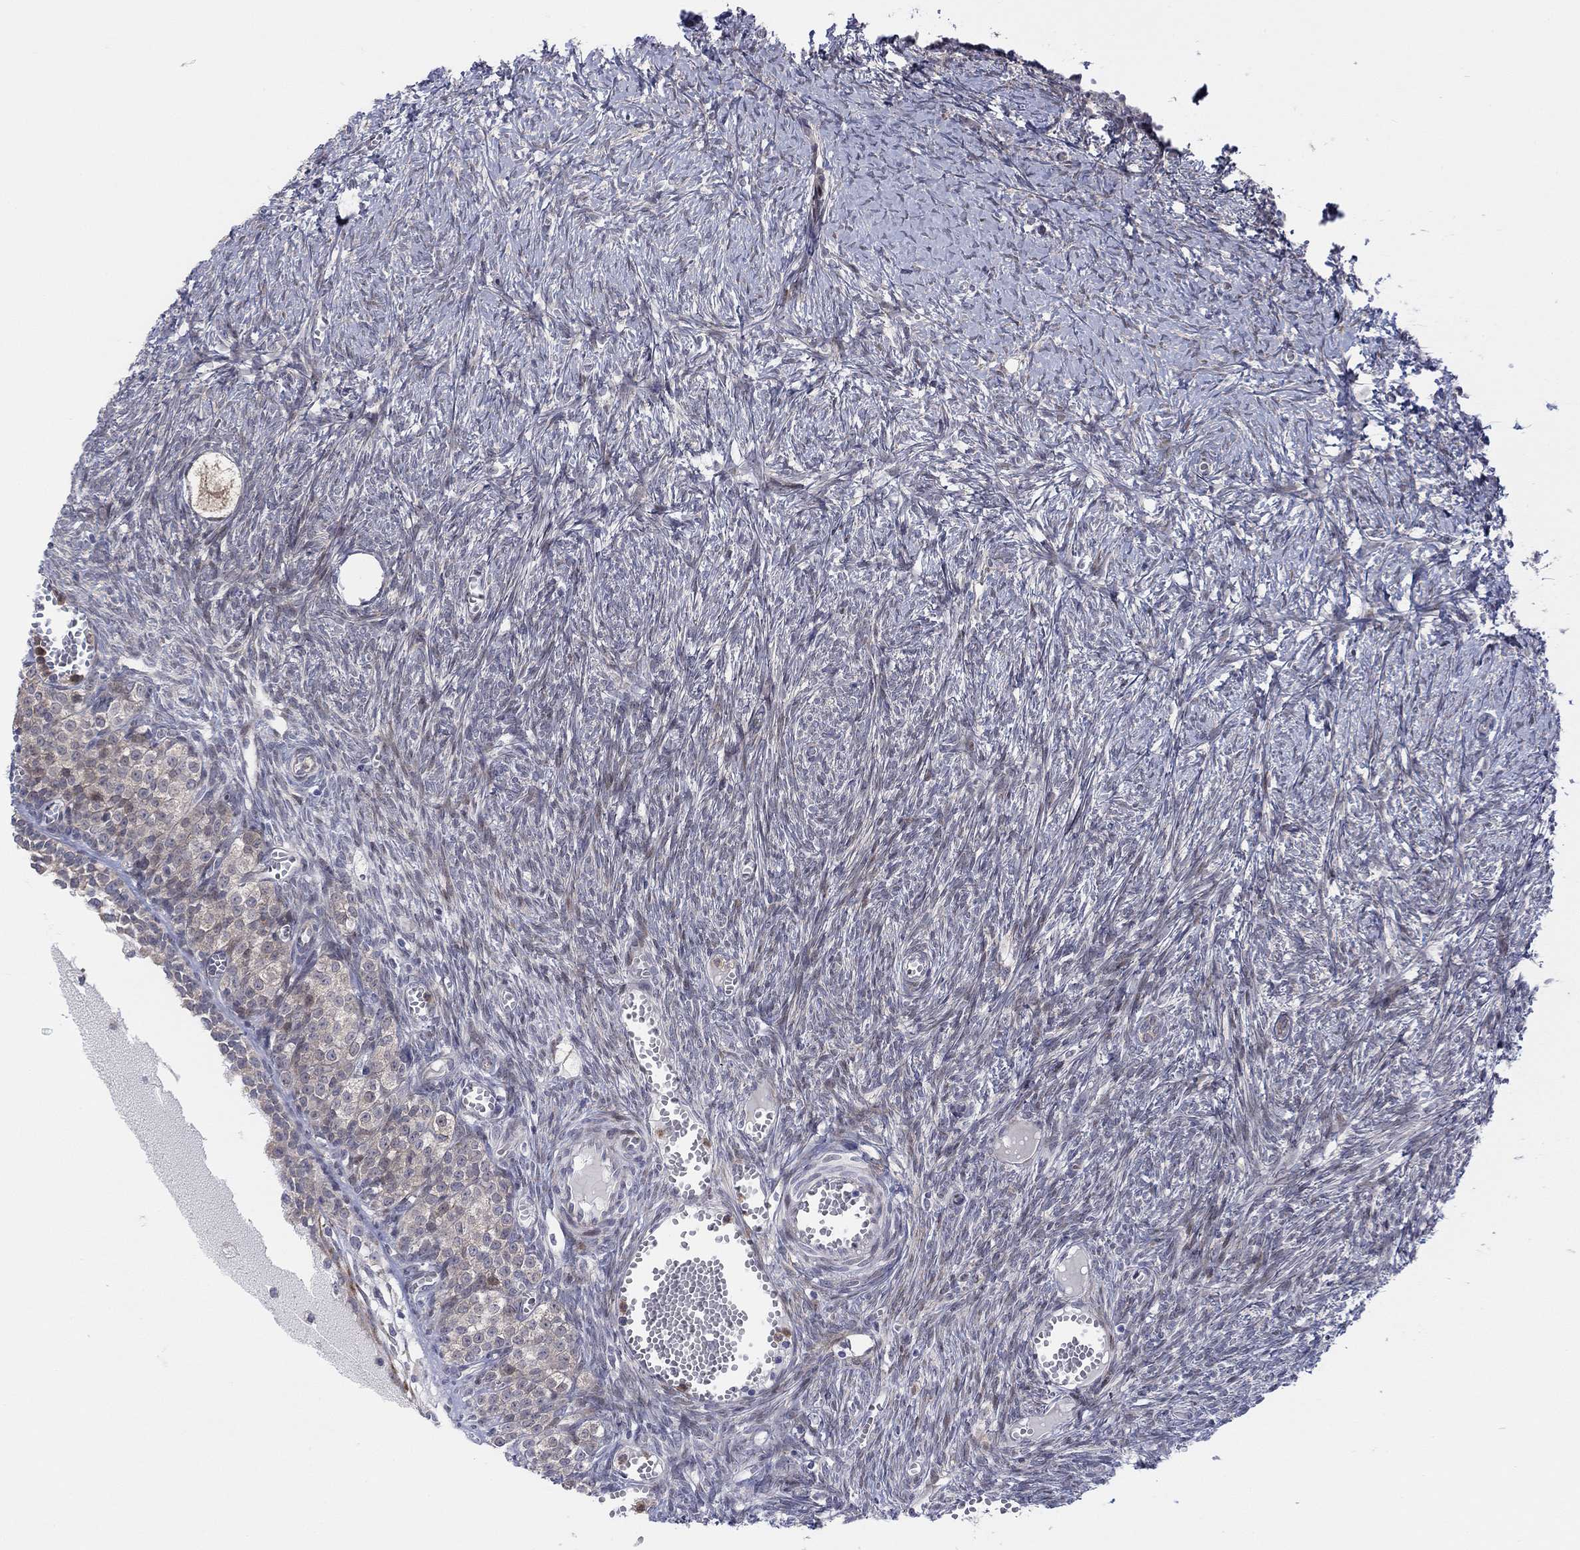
{"staining": {"intensity": "negative", "quantity": "none", "location": "none"}, "tissue": "ovary", "cell_type": "Follicle cells", "image_type": "normal", "snomed": [{"axis": "morphology", "description": "Normal tissue, NOS"}, {"axis": "topography", "description": "Ovary"}], "caption": "Protein analysis of unremarkable ovary demonstrates no significant positivity in follicle cells.", "gene": "TTC21B", "patient": {"sex": "female", "age": 43}}